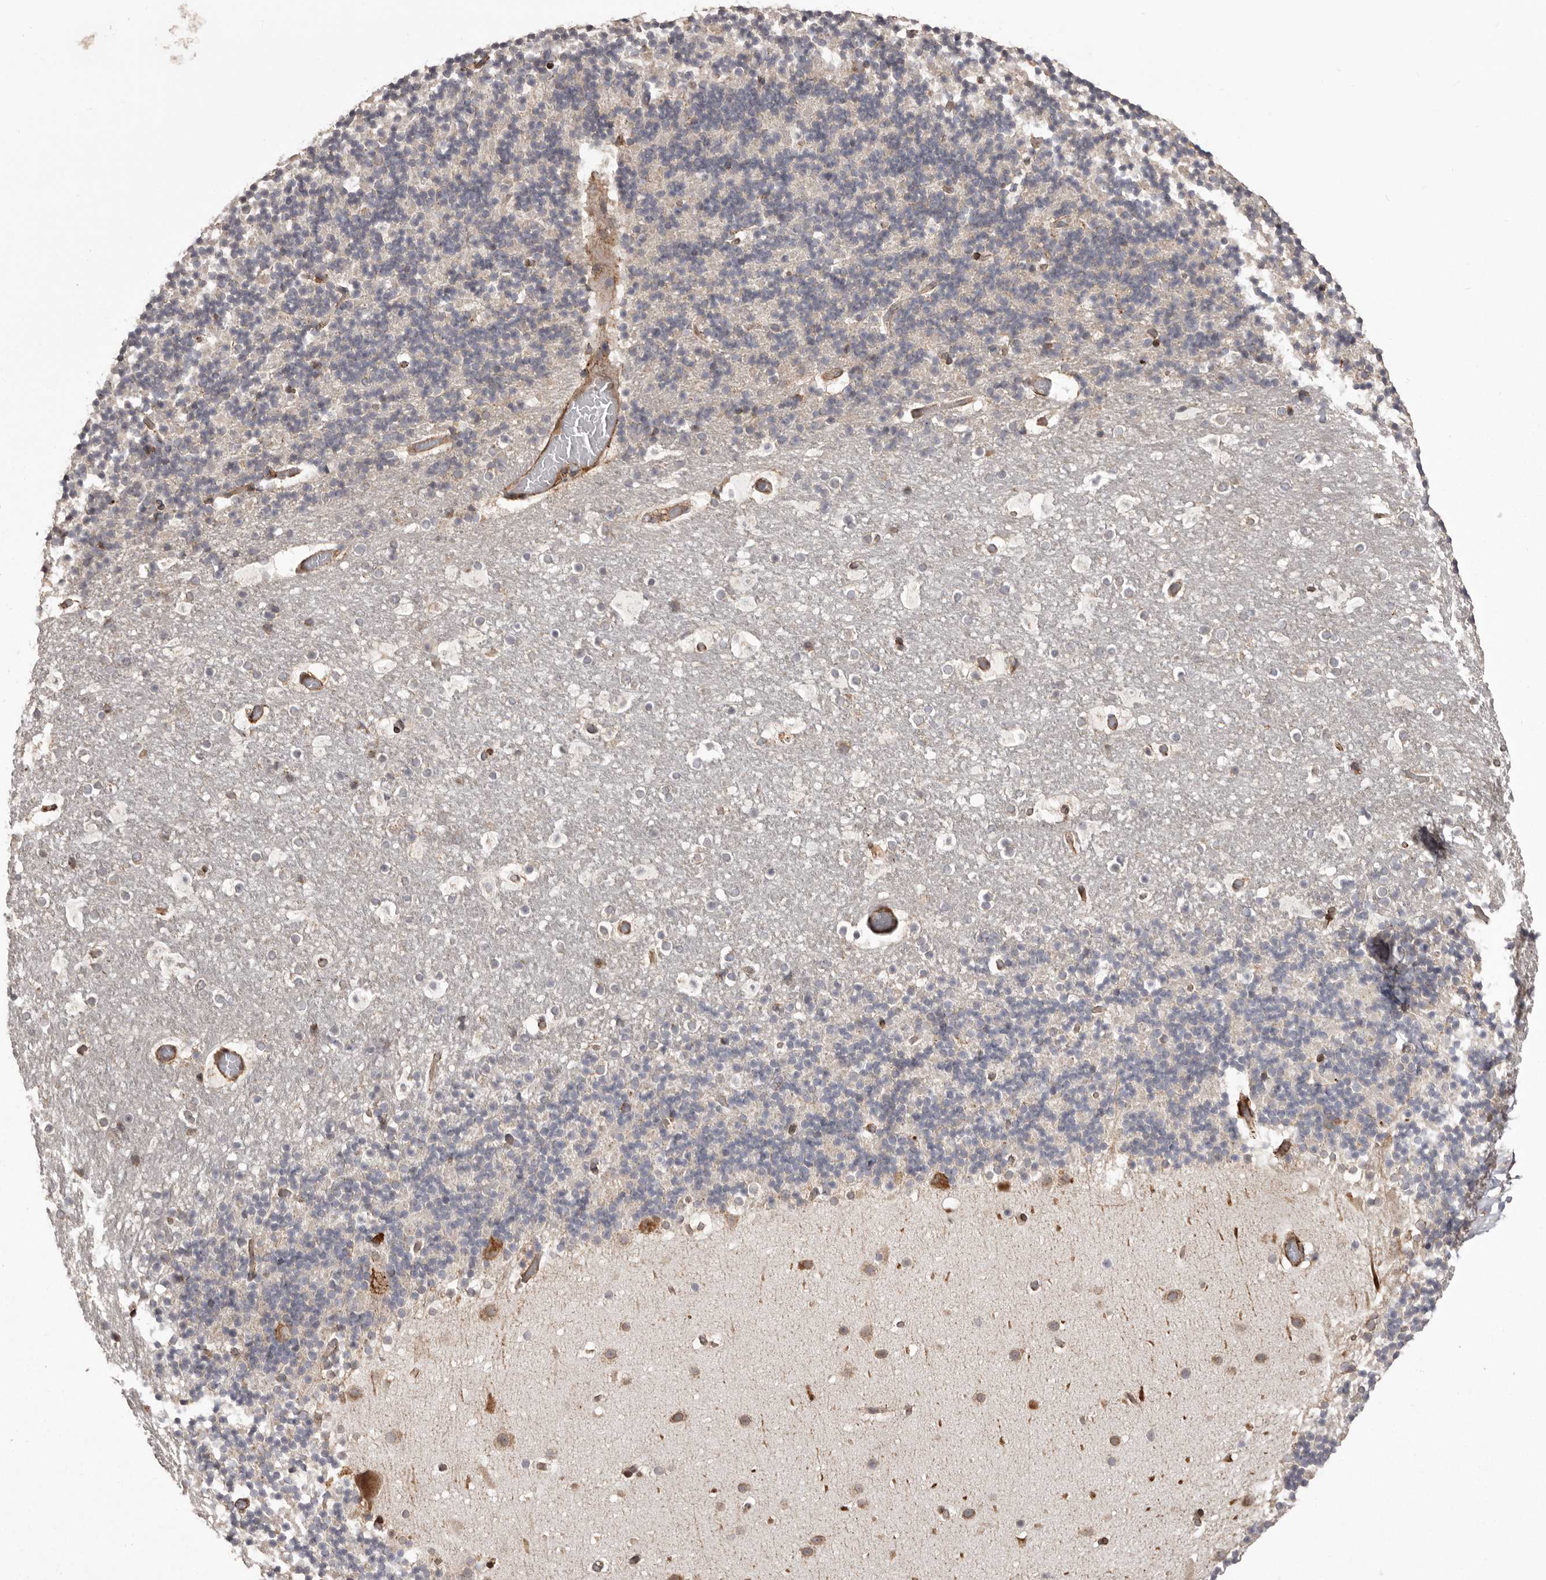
{"staining": {"intensity": "negative", "quantity": "none", "location": "none"}, "tissue": "cerebellum", "cell_type": "Cells in granular layer", "image_type": "normal", "snomed": [{"axis": "morphology", "description": "Normal tissue, NOS"}, {"axis": "topography", "description": "Cerebellum"}], "caption": "High power microscopy image of an immunohistochemistry (IHC) image of normal cerebellum, revealing no significant positivity in cells in granular layer. (Stains: DAB immunohistochemistry (IHC) with hematoxylin counter stain, Microscopy: brightfield microscopy at high magnification).", "gene": "NUP43", "patient": {"sex": "male", "age": 57}}